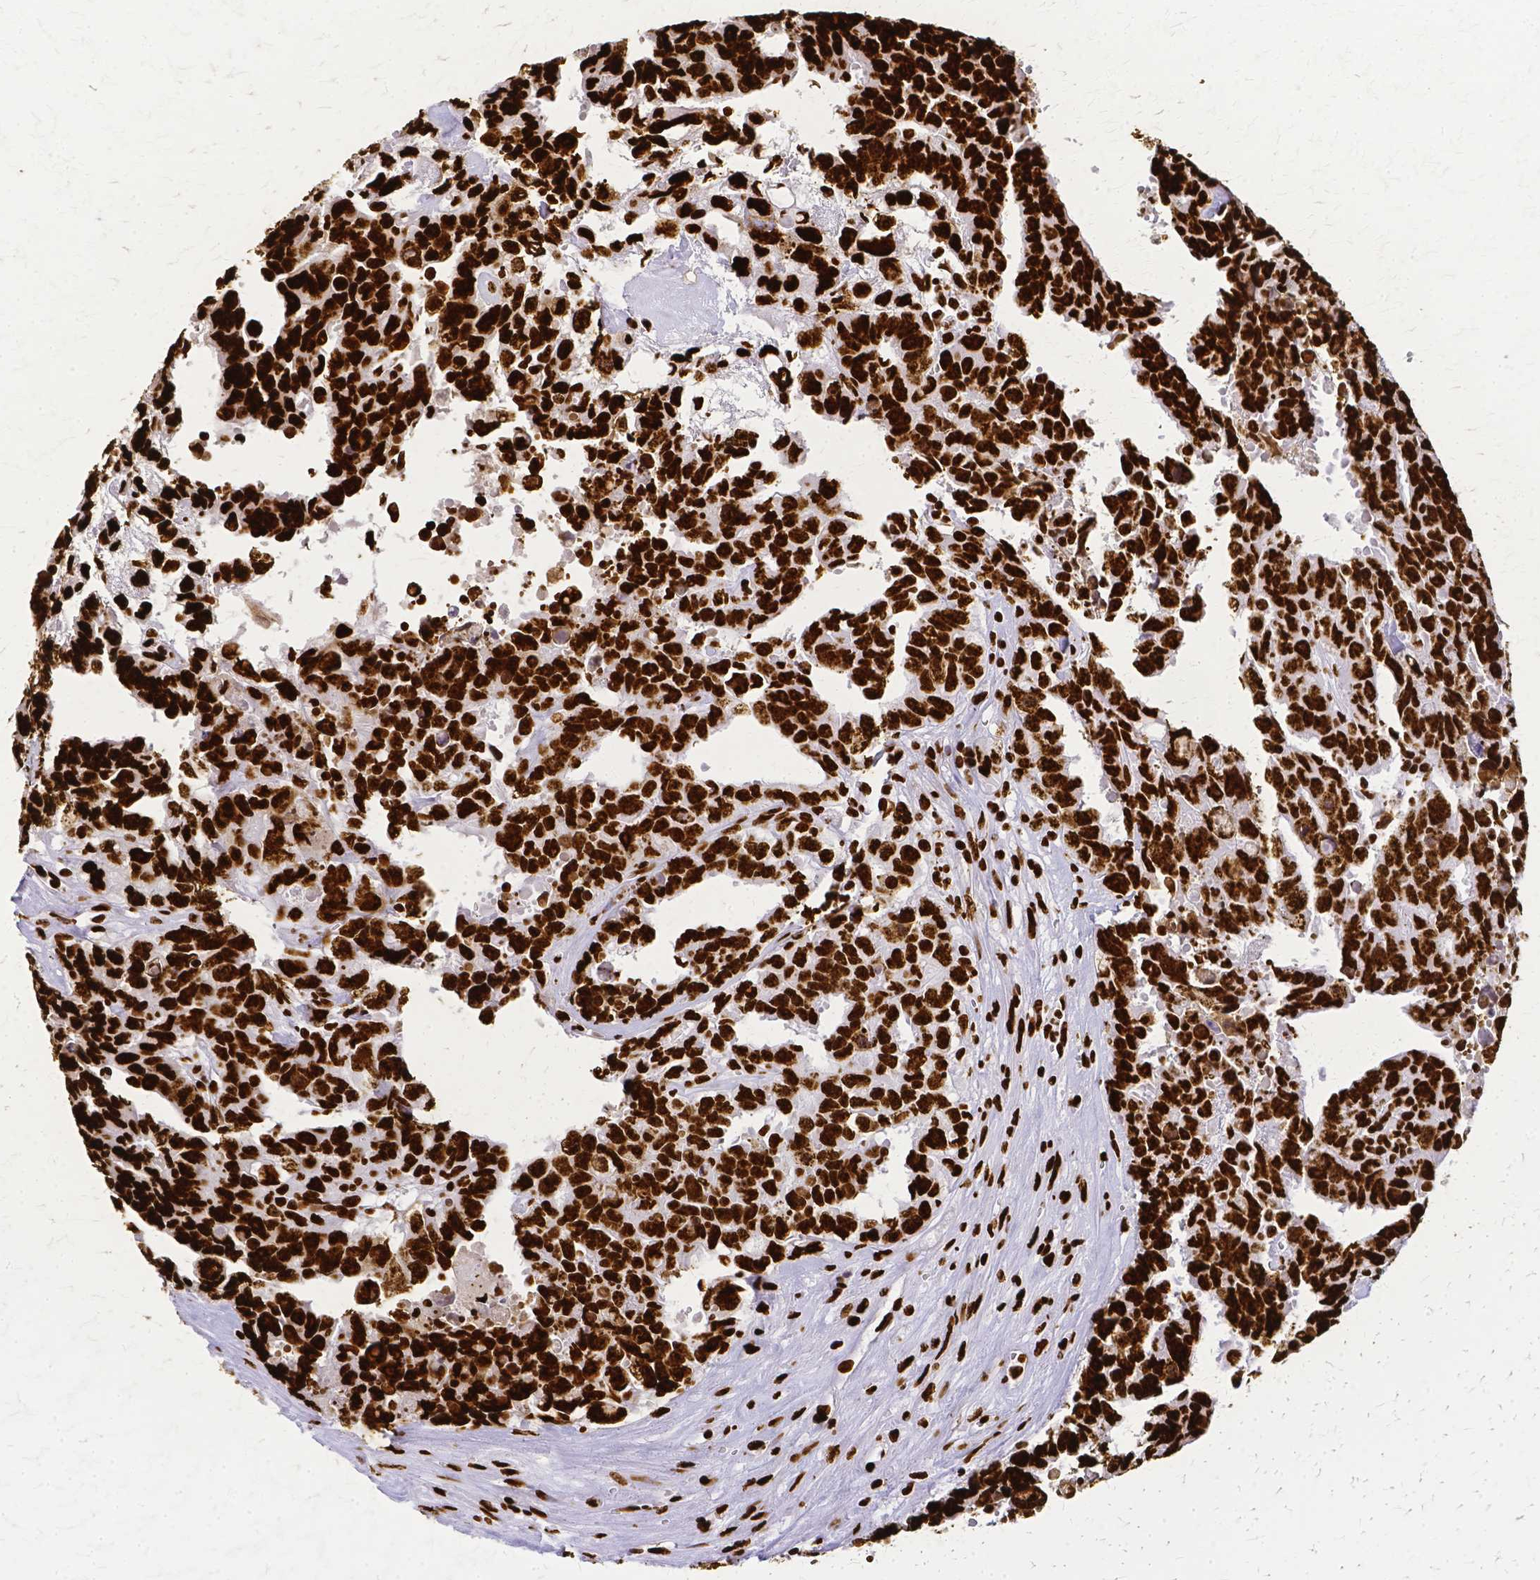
{"staining": {"intensity": "strong", "quantity": ">75%", "location": "nuclear"}, "tissue": "testis cancer", "cell_type": "Tumor cells", "image_type": "cancer", "snomed": [{"axis": "morphology", "description": "Carcinoma, Embryonal, NOS"}, {"axis": "topography", "description": "Testis"}], "caption": "Immunohistochemical staining of human testis embryonal carcinoma displays high levels of strong nuclear positivity in about >75% of tumor cells.", "gene": "SFPQ", "patient": {"sex": "male", "age": 24}}